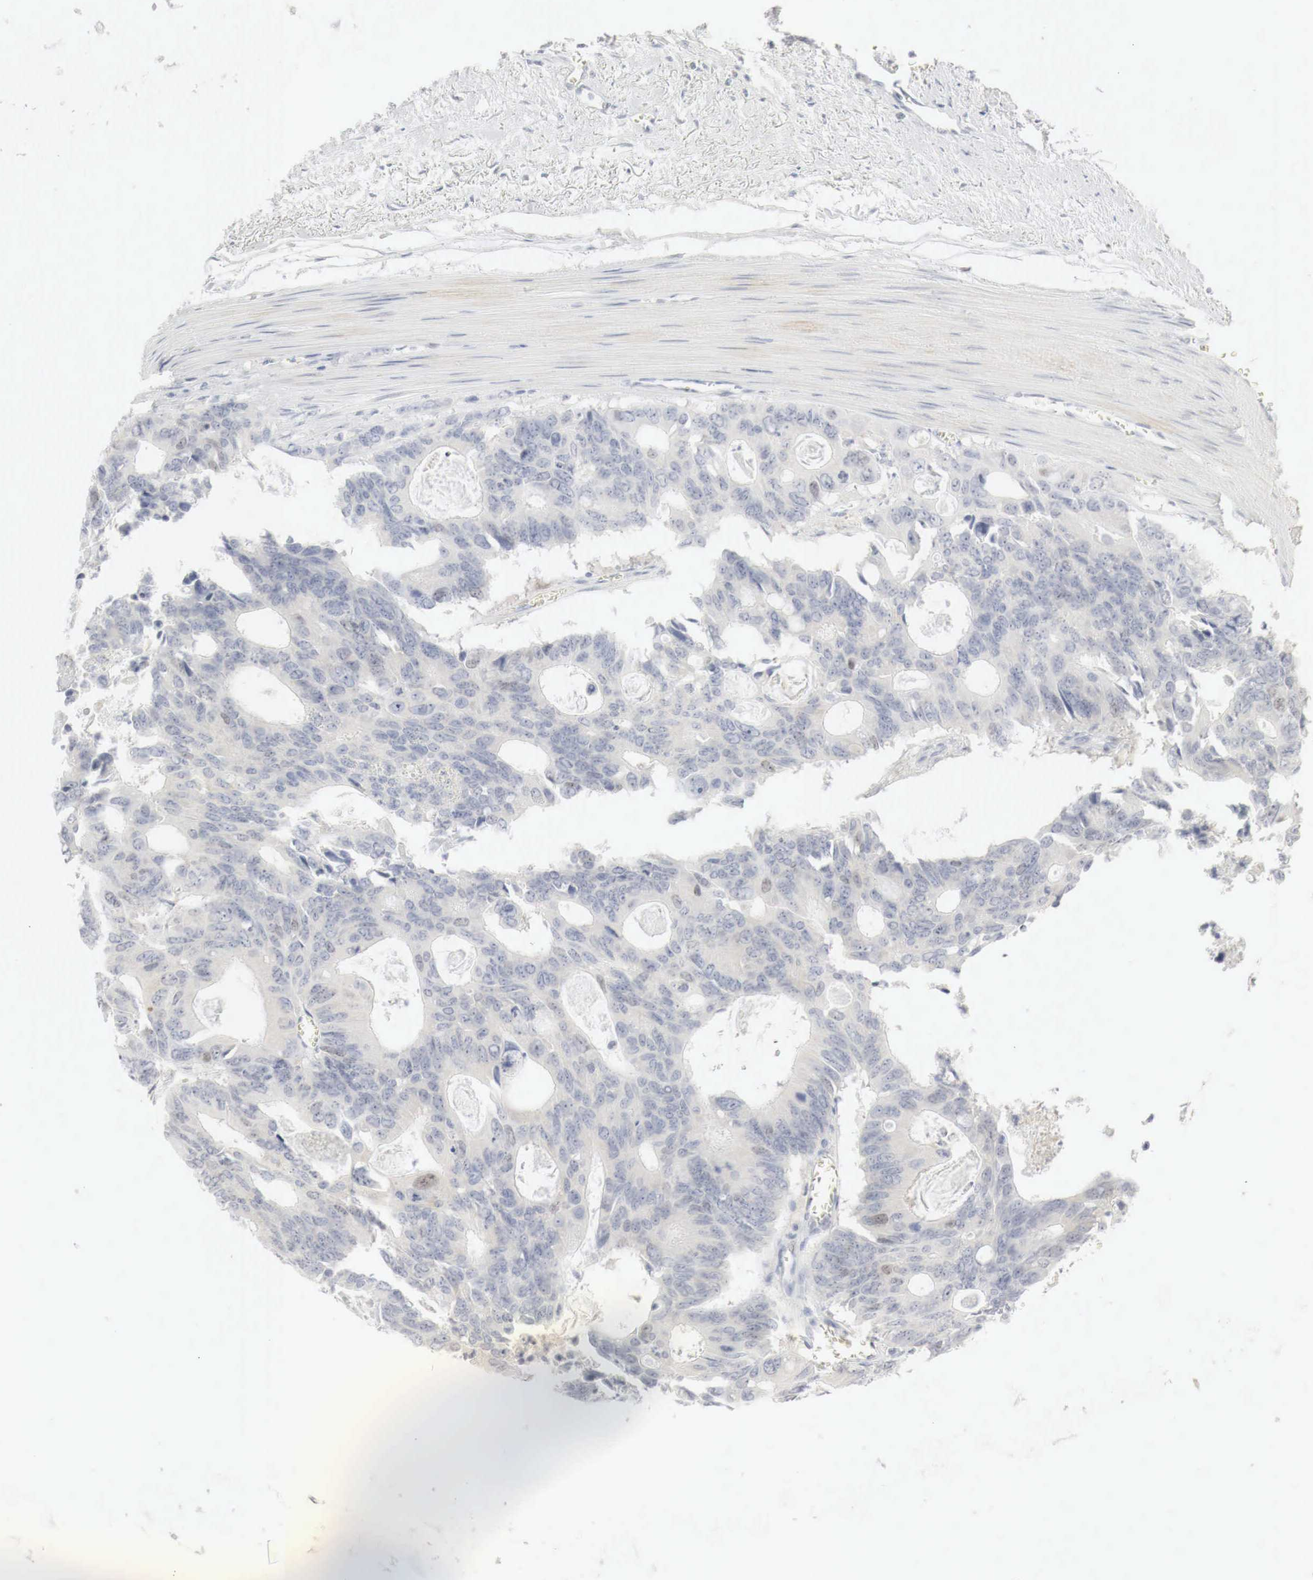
{"staining": {"intensity": "weak", "quantity": "<25%", "location": "nuclear"}, "tissue": "colorectal cancer", "cell_type": "Tumor cells", "image_type": "cancer", "snomed": [{"axis": "morphology", "description": "Adenocarcinoma, NOS"}, {"axis": "topography", "description": "Rectum"}], "caption": "Immunohistochemistry image of neoplastic tissue: human adenocarcinoma (colorectal) stained with DAB shows no significant protein staining in tumor cells.", "gene": "TP63", "patient": {"sex": "male", "age": 76}}